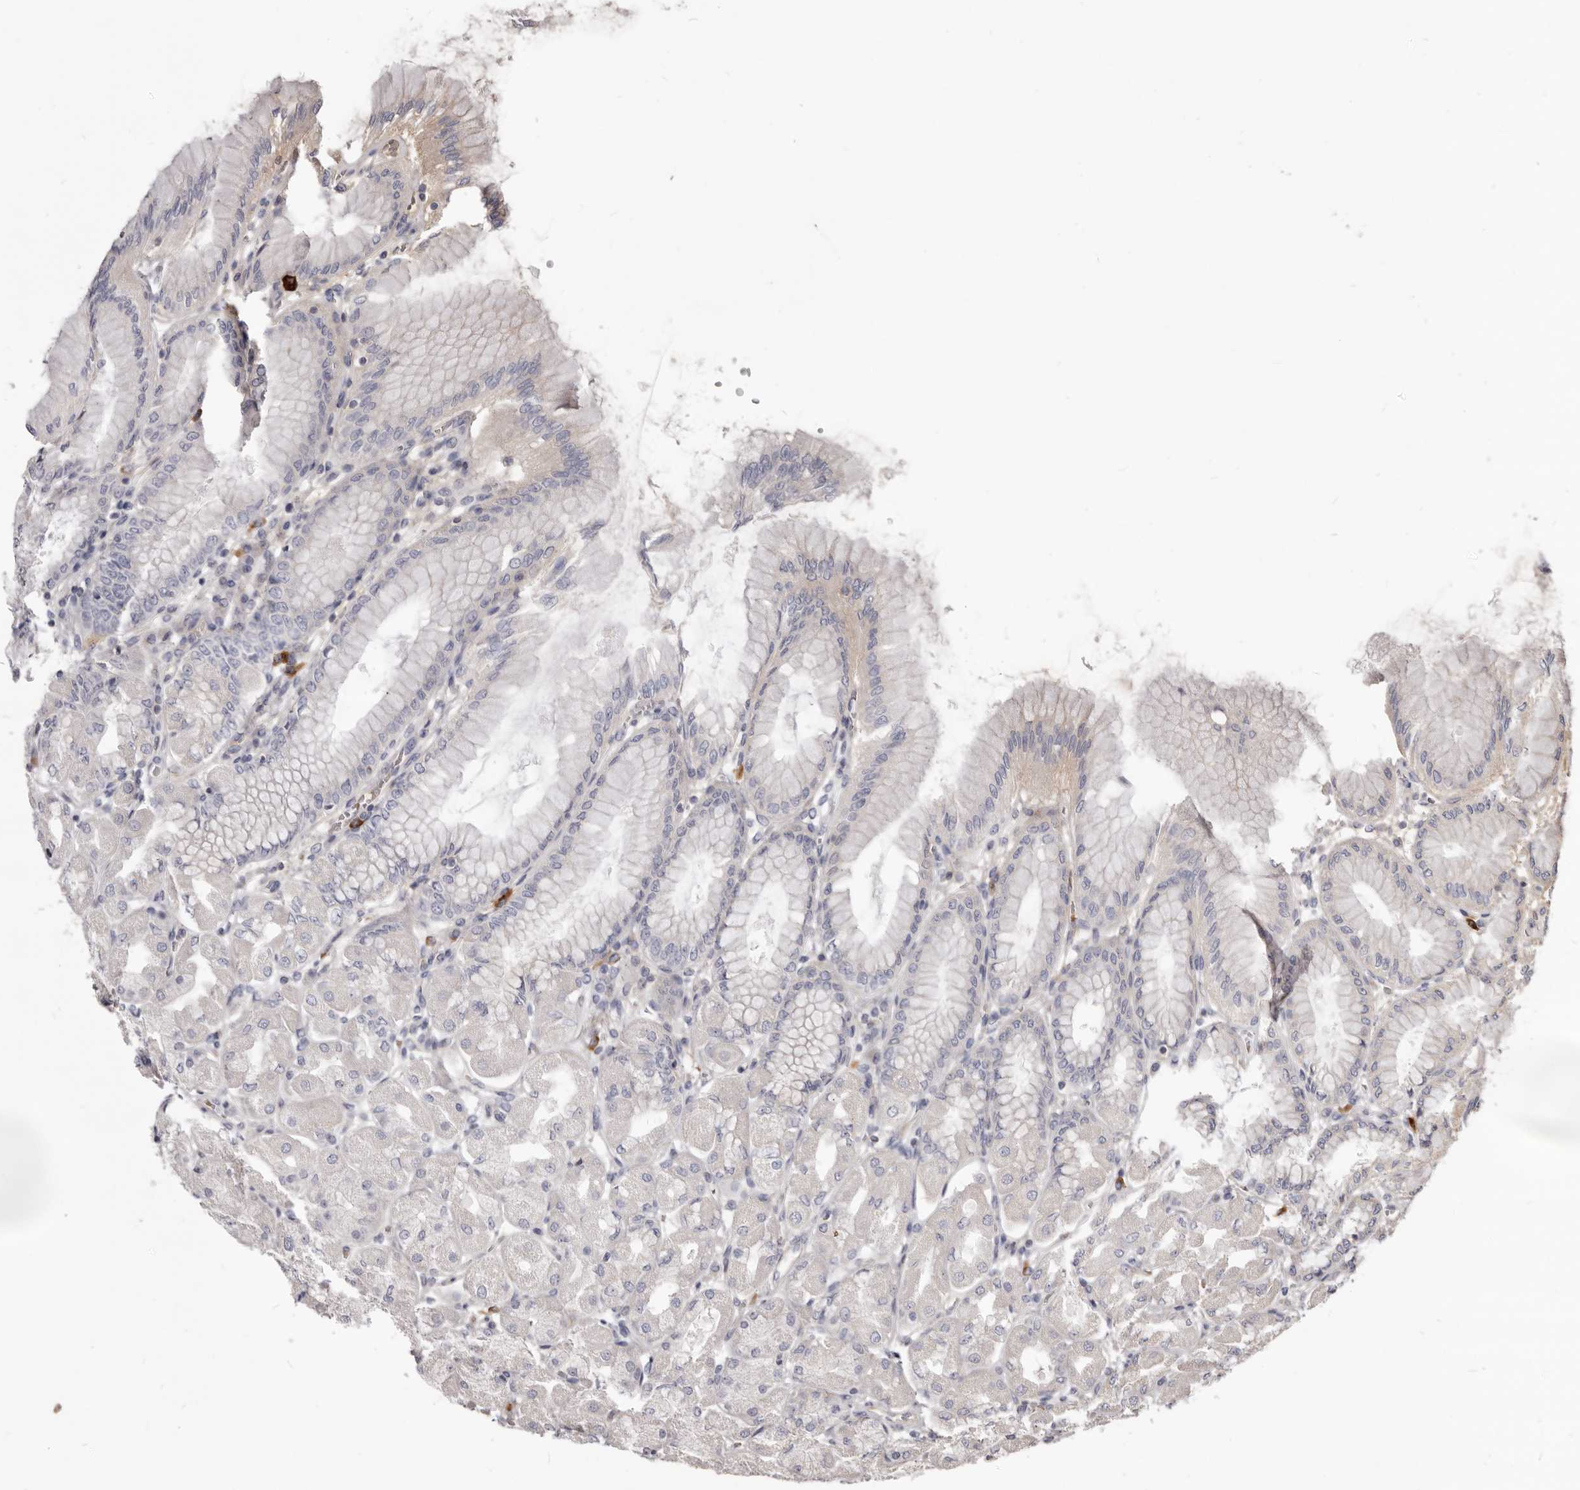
{"staining": {"intensity": "moderate", "quantity": "<25%", "location": "cytoplasmic/membranous"}, "tissue": "stomach", "cell_type": "Glandular cells", "image_type": "normal", "snomed": [{"axis": "morphology", "description": "Normal tissue, NOS"}, {"axis": "topography", "description": "Stomach, upper"}], "caption": "Protein staining of unremarkable stomach reveals moderate cytoplasmic/membranous positivity in about <25% of glandular cells. (DAB (3,3'-diaminobenzidine) IHC with brightfield microscopy, high magnification).", "gene": "FAS", "patient": {"sex": "female", "age": 56}}